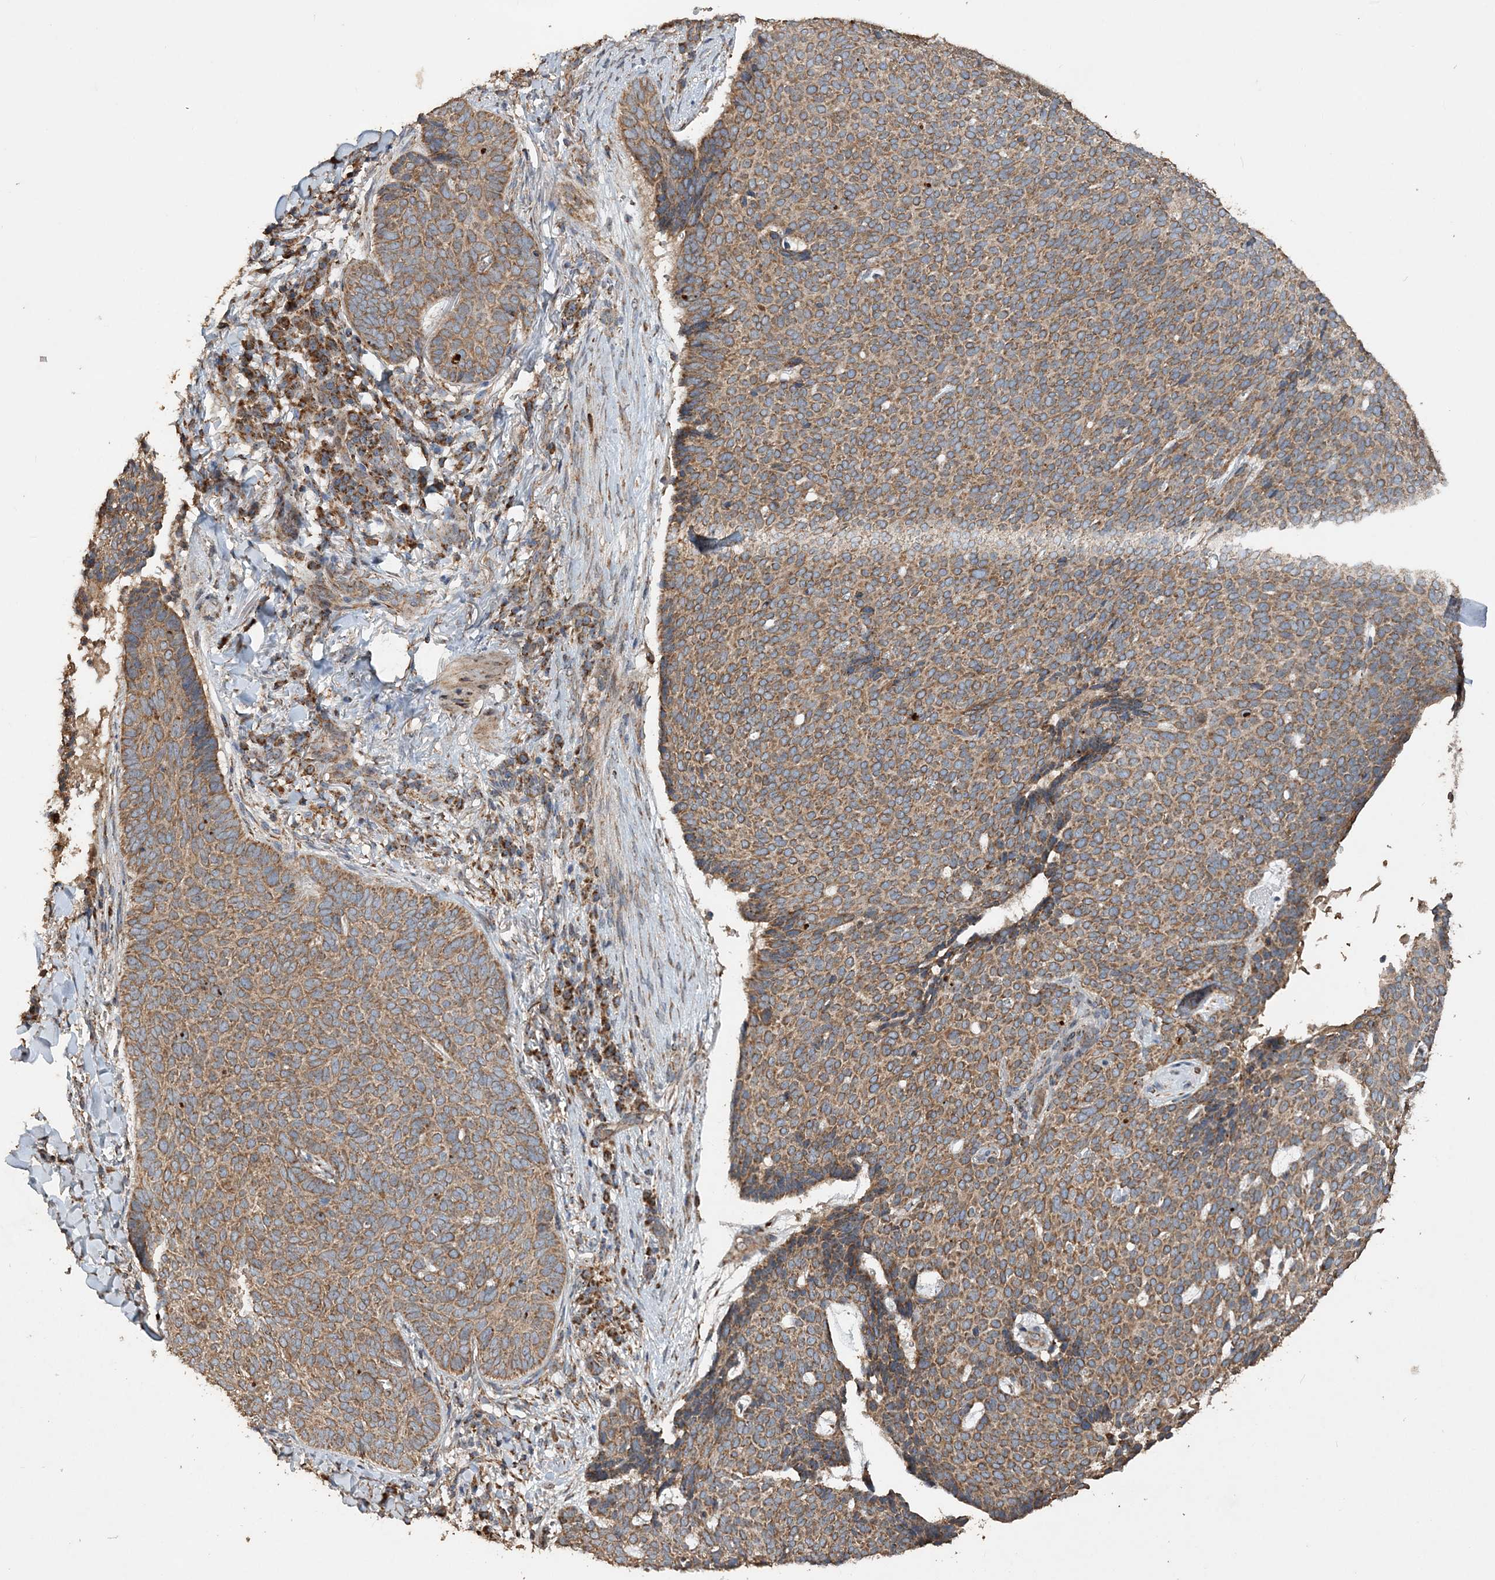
{"staining": {"intensity": "moderate", "quantity": ">75%", "location": "cytoplasmic/membranous"}, "tissue": "skin cancer", "cell_type": "Tumor cells", "image_type": "cancer", "snomed": [{"axis": "morphology", "description": "Normal tissue, NOS"}, {"axis": "morphology", "description": "Basal cell carcinoma"}, {"axis": "topography", "description": "Skin"}], "caption": "Immunohistochemical staining of skin basal cell carcinoma demonstrates medium levels of moderate cytoplasmic/membranous staining in about >75% of tumor cells. Using DAB (brown) and hematoxylin (blue) stains, captured at high magnification using brightfield microscopy.", "gene": "POC5", "patient": {"sex": "male", "age": 50}}